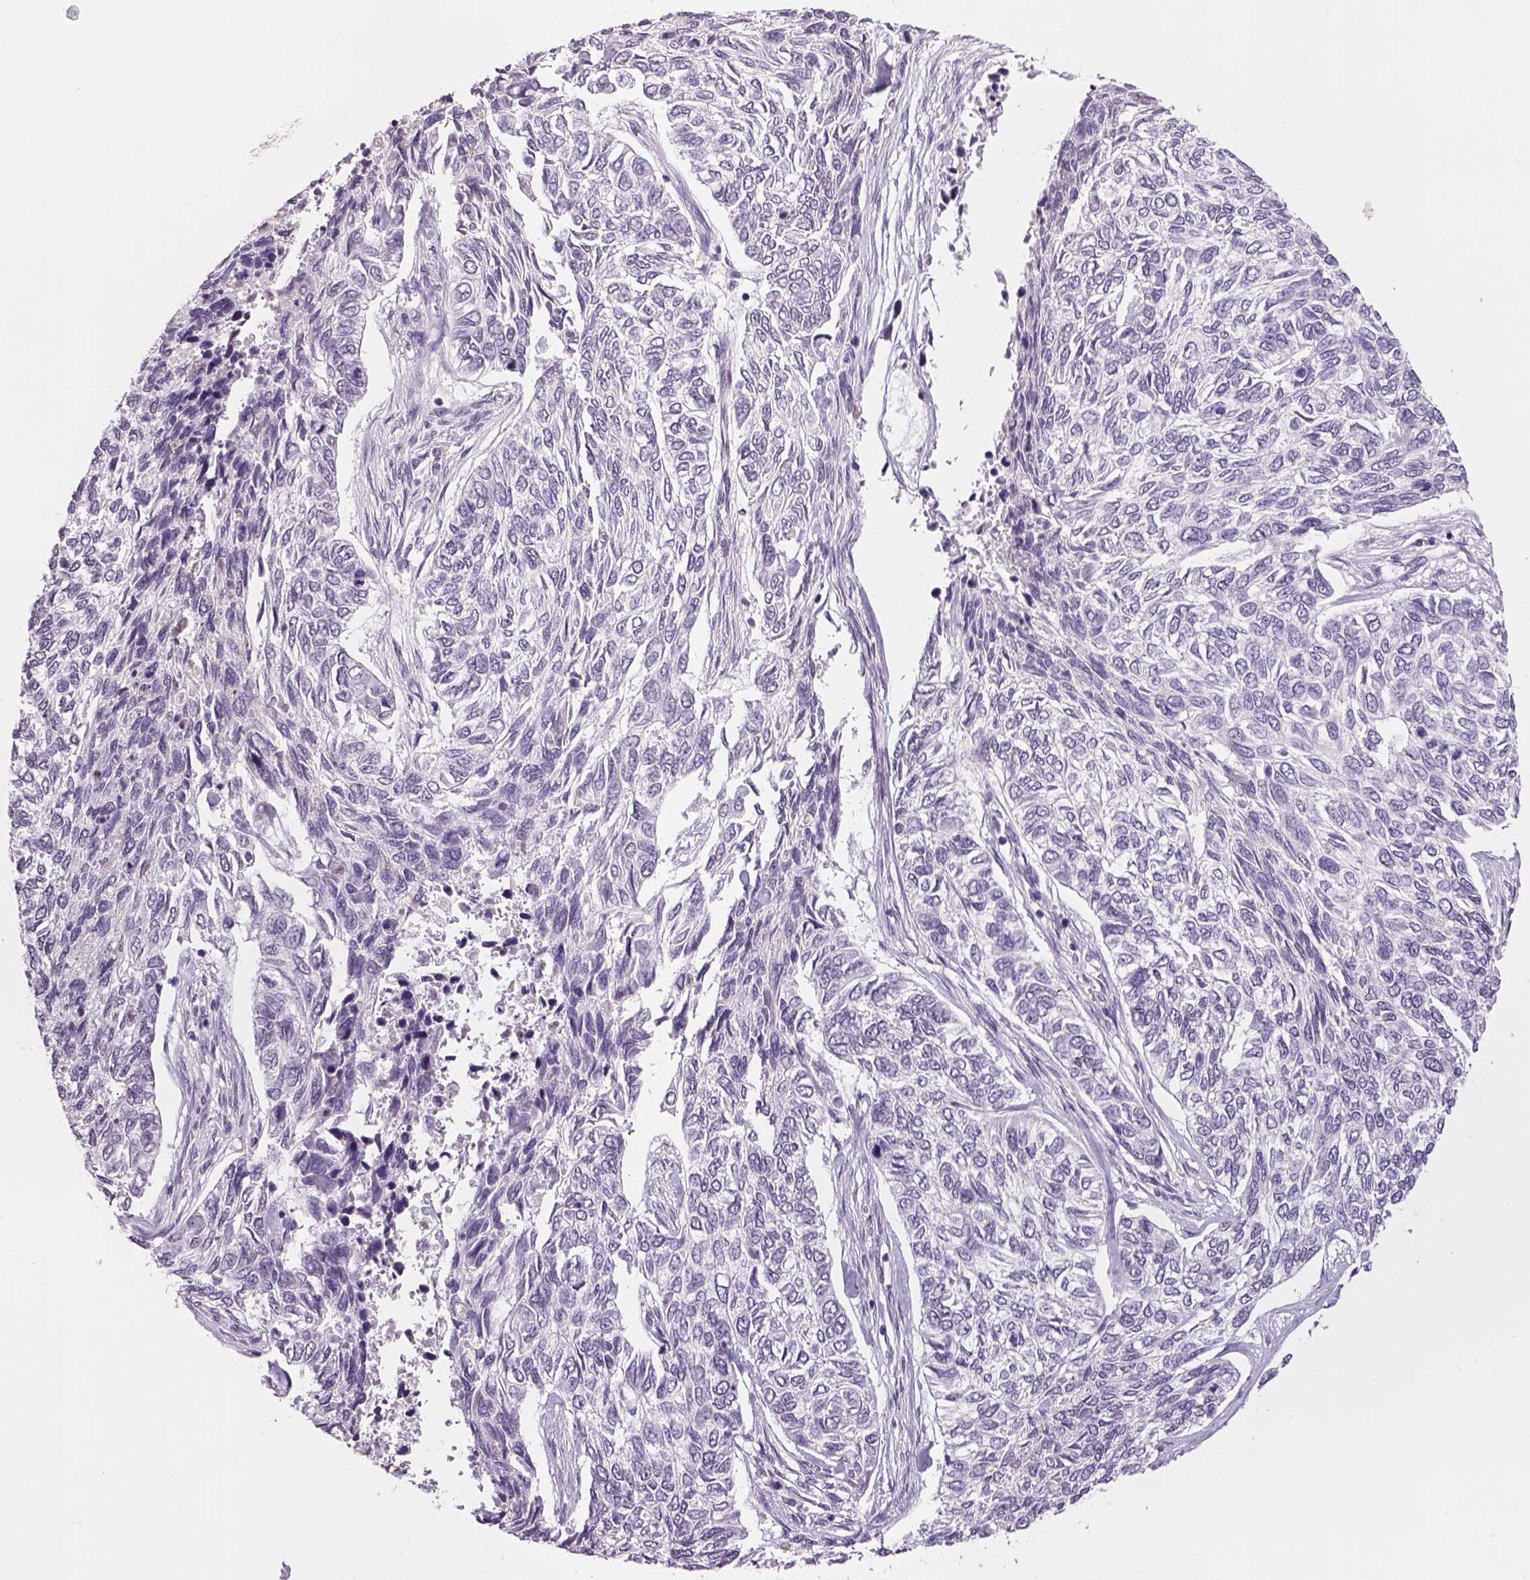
{"staining": {"intensity": "negative", "quantity": "none", "location": "none"}, "tissue": "skin cancer", "cell_type": "Tumor cells", "image_type": "cancer", "snomed": [{"axis": "morphology", "description": "Basal cell carcinoma"}, {"axis": "topography", "description": "Skin"}], "caption": "The histopathology image shows no staining of tumor cells in basal cell carcinoma (skin).", "gene": "PRRT1", "patient": {"sex": "female", "age": 65}}